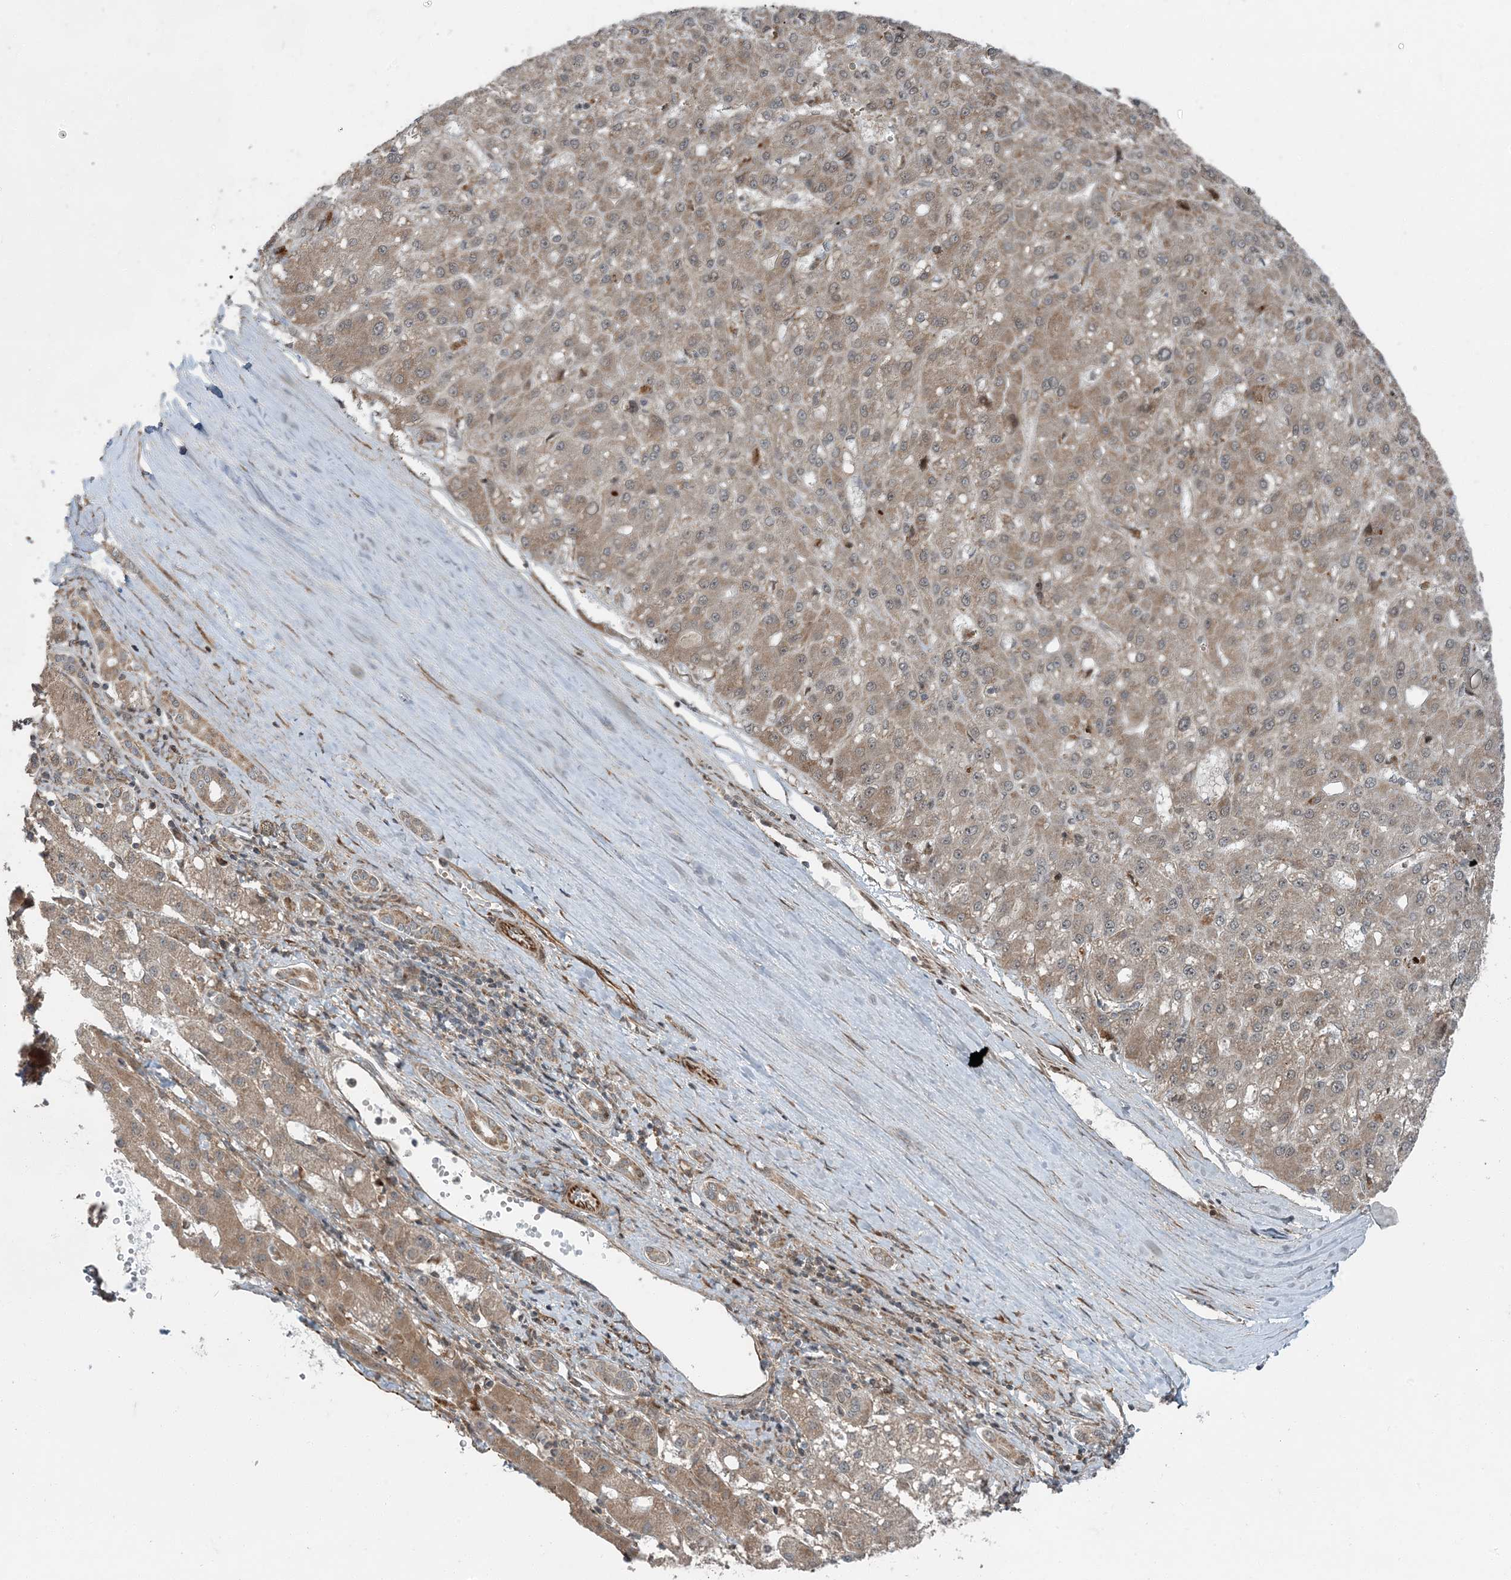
{"staining": {"intensity": "weak", "quantity": ">75%", "location": "cytoplasmic/membranous"}, "tissue": "liver cancer", "cell_type": "Tumor cells", "image_type": "cancer", "snomed": [{"axis": "morphology", "description": "Carcinoma, Hepatocellular, NOS"}, {"axis": "topography", "description": "Liver"}], "caption": "Liver hepatocellular carcinoma tissue exhibits weak cytoplasmic/membranous staining in about >75% of tumor cells, visualized by immunohistochemistry. Nuclei are stained in blue.", "gene": "EDEM2", "patient": {"sex": "male", "age": 67}}